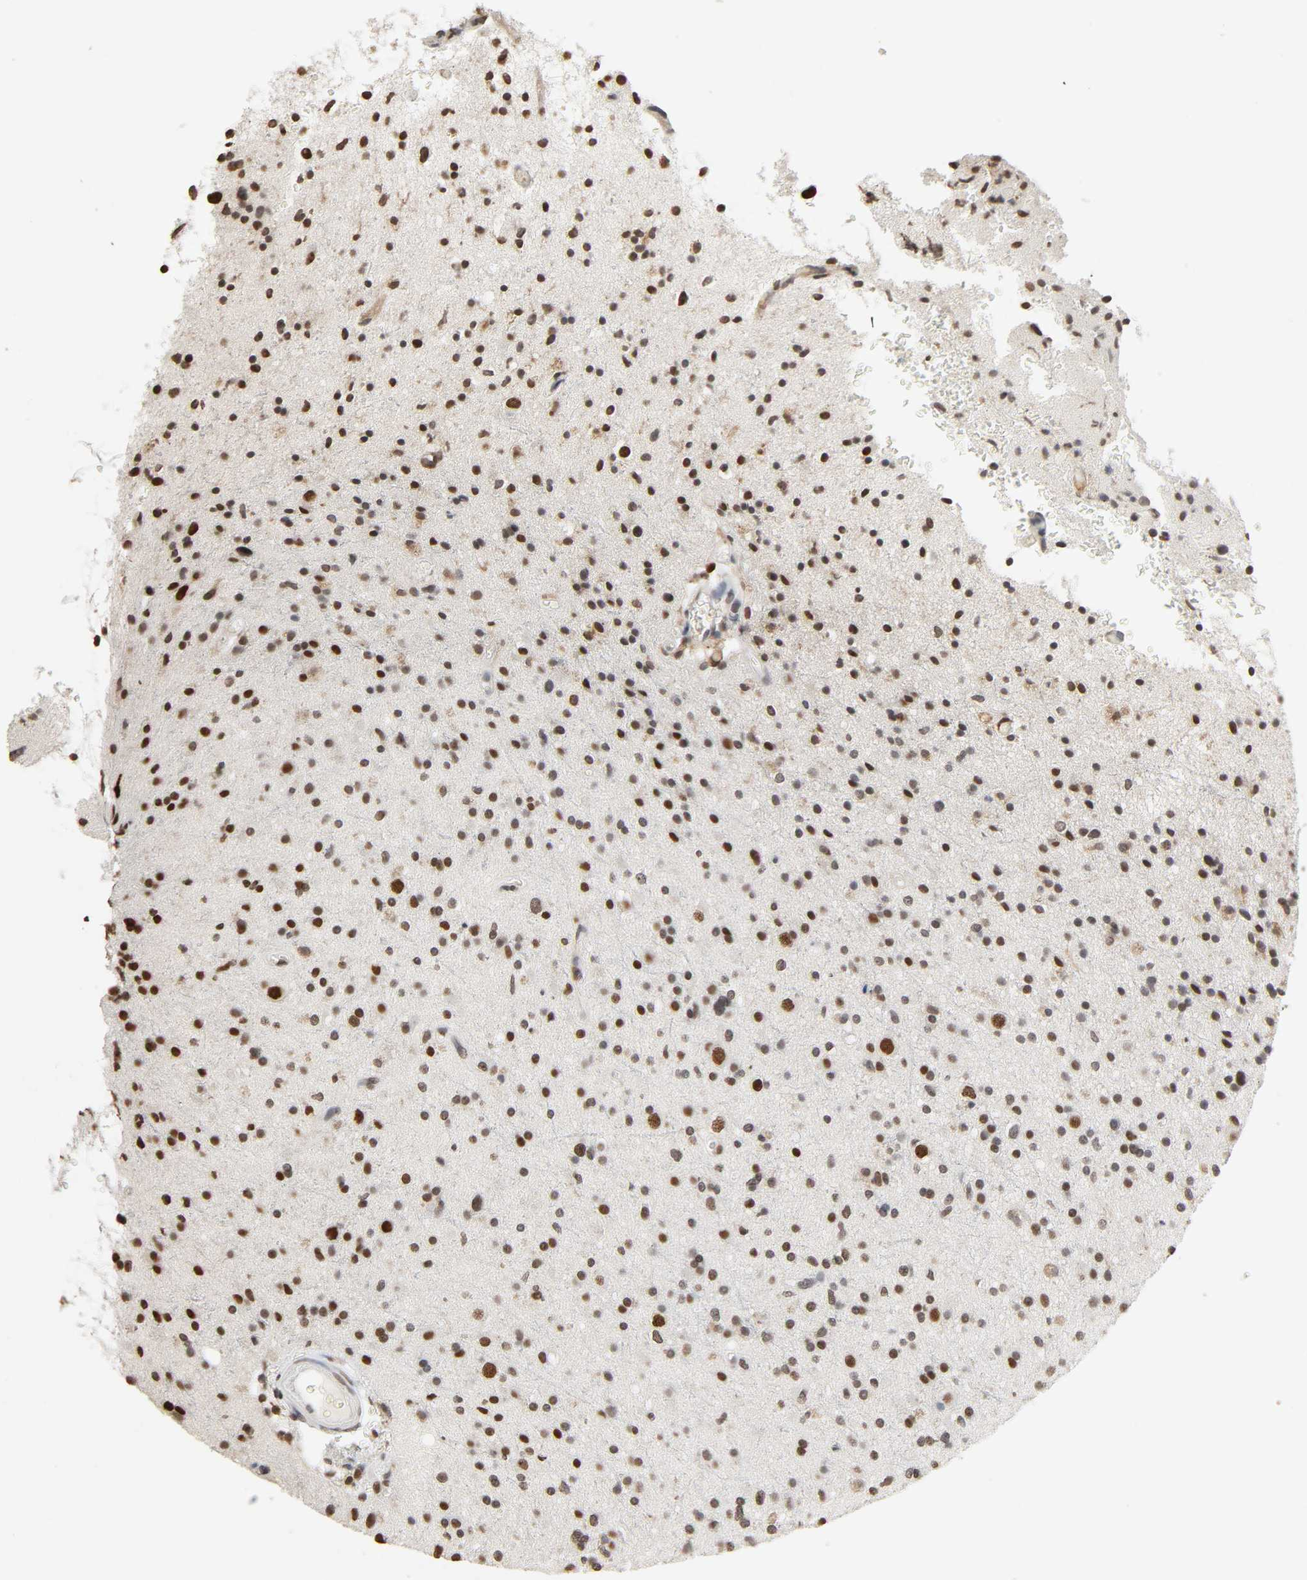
{"staining": {"intensity": "moderate", "quantity": ">75%", "location": "nuclear"}, "tissue": "glioma", "cell_type": "Tumor cells", "image_type": "cancer", "snomed": [{"axis": "morphology", "description": "Glioma, malignant, High grade"}, {"axis": "topography", "description": "Brain"}], "caption": "This is an image of immunohistochemistry (IHC) staining of malignant glioma (high-grade), which shows moderate staining in the nuclear of tumor cells.", "gene": "STK4", "patient": {"sex": "male", "age": 33}}